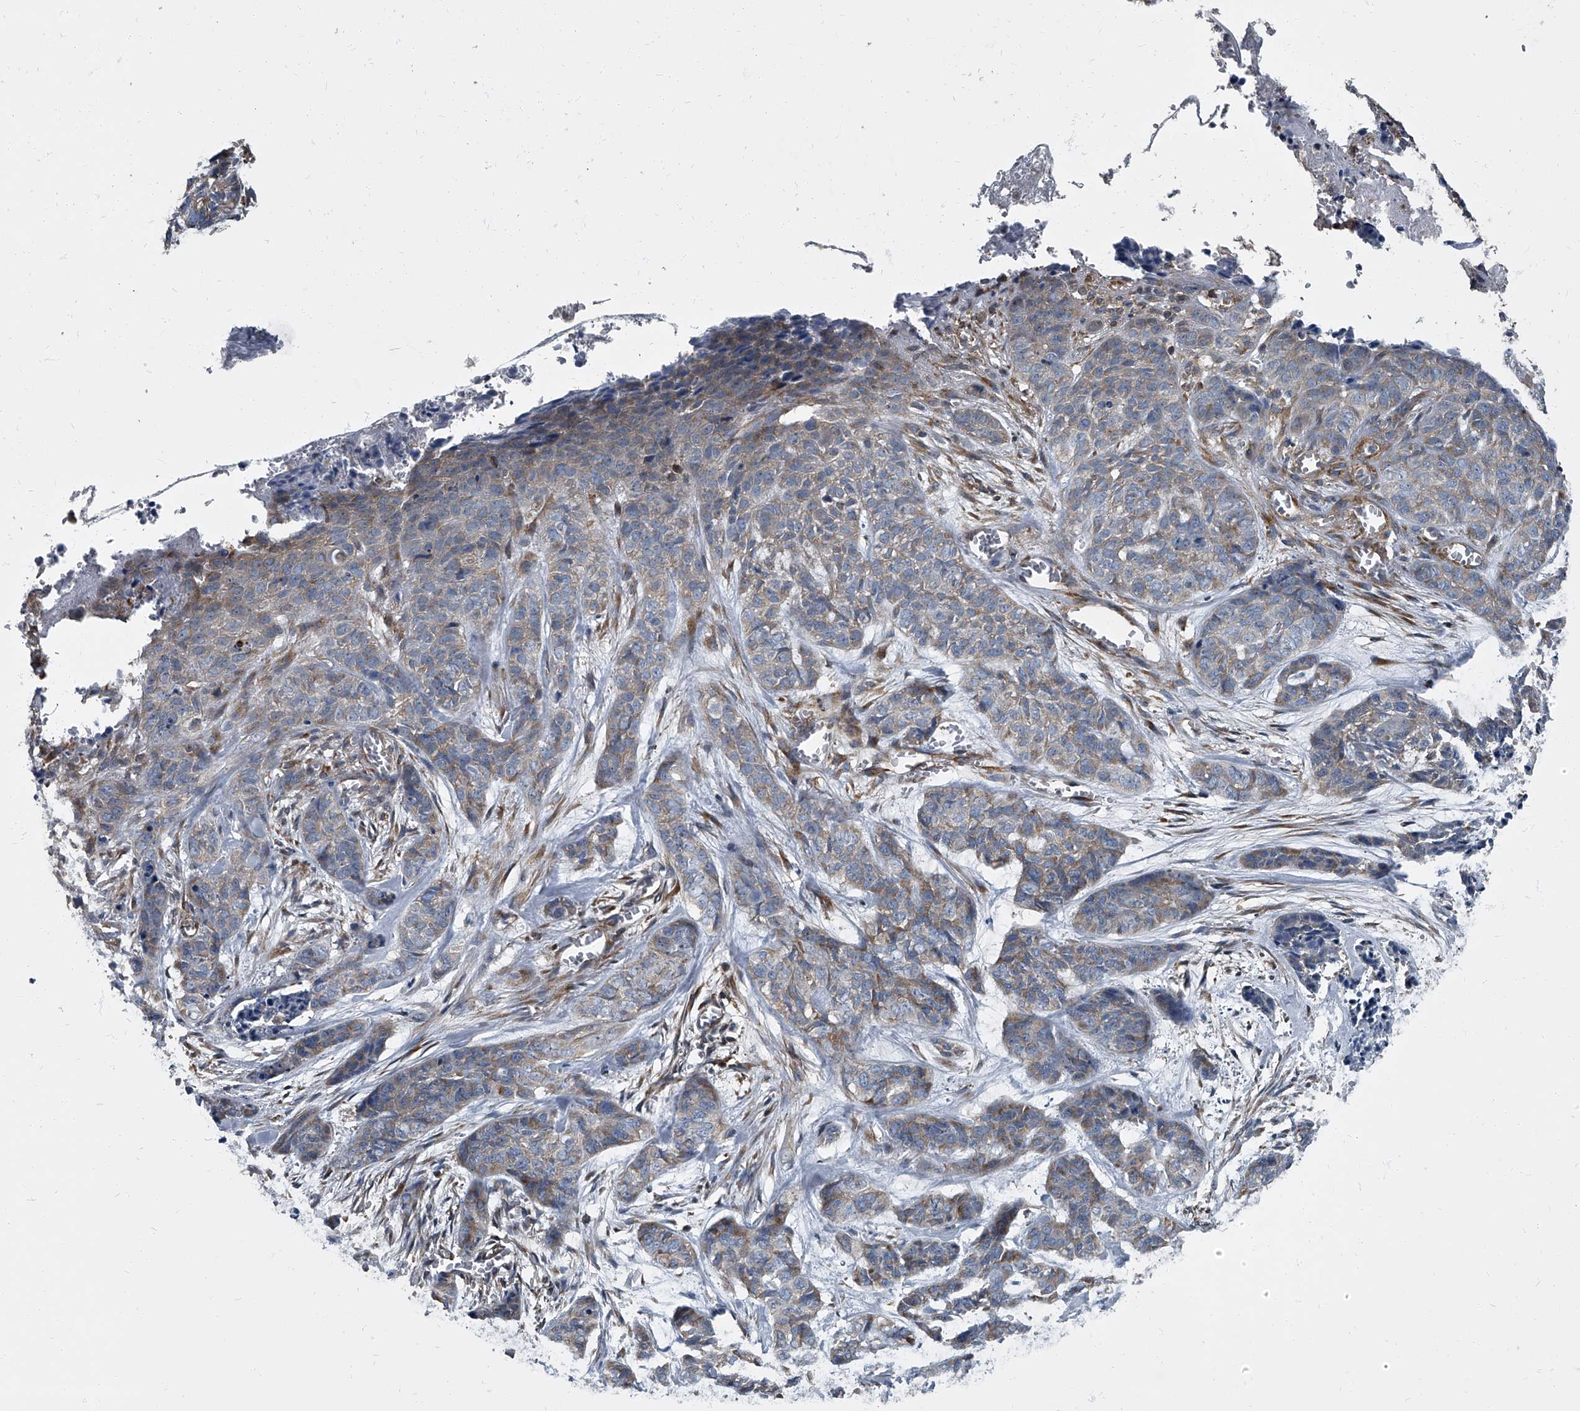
{"staining": {"intensity": "weak", "quantity": ">75%", "location": "cytoplasmic/membranous"}, "tissue": "skin cancer", "cell_type": "Tumor cells", "image_type": "cancer", "snomed": [{"axis": "morphology", "description": "Basal cell carcinoma"}, {"axis": "topography", "description": "Skin"}], "caption": "IHC micrograph of skin basal cell carcinoma stained for a protein (brown), which shows low levels of weak cytoplasmic/membranous positivity in about >75% of tumor cells.", "gene": "CDV3", "patient": {"sex": "female", "age": 64}}